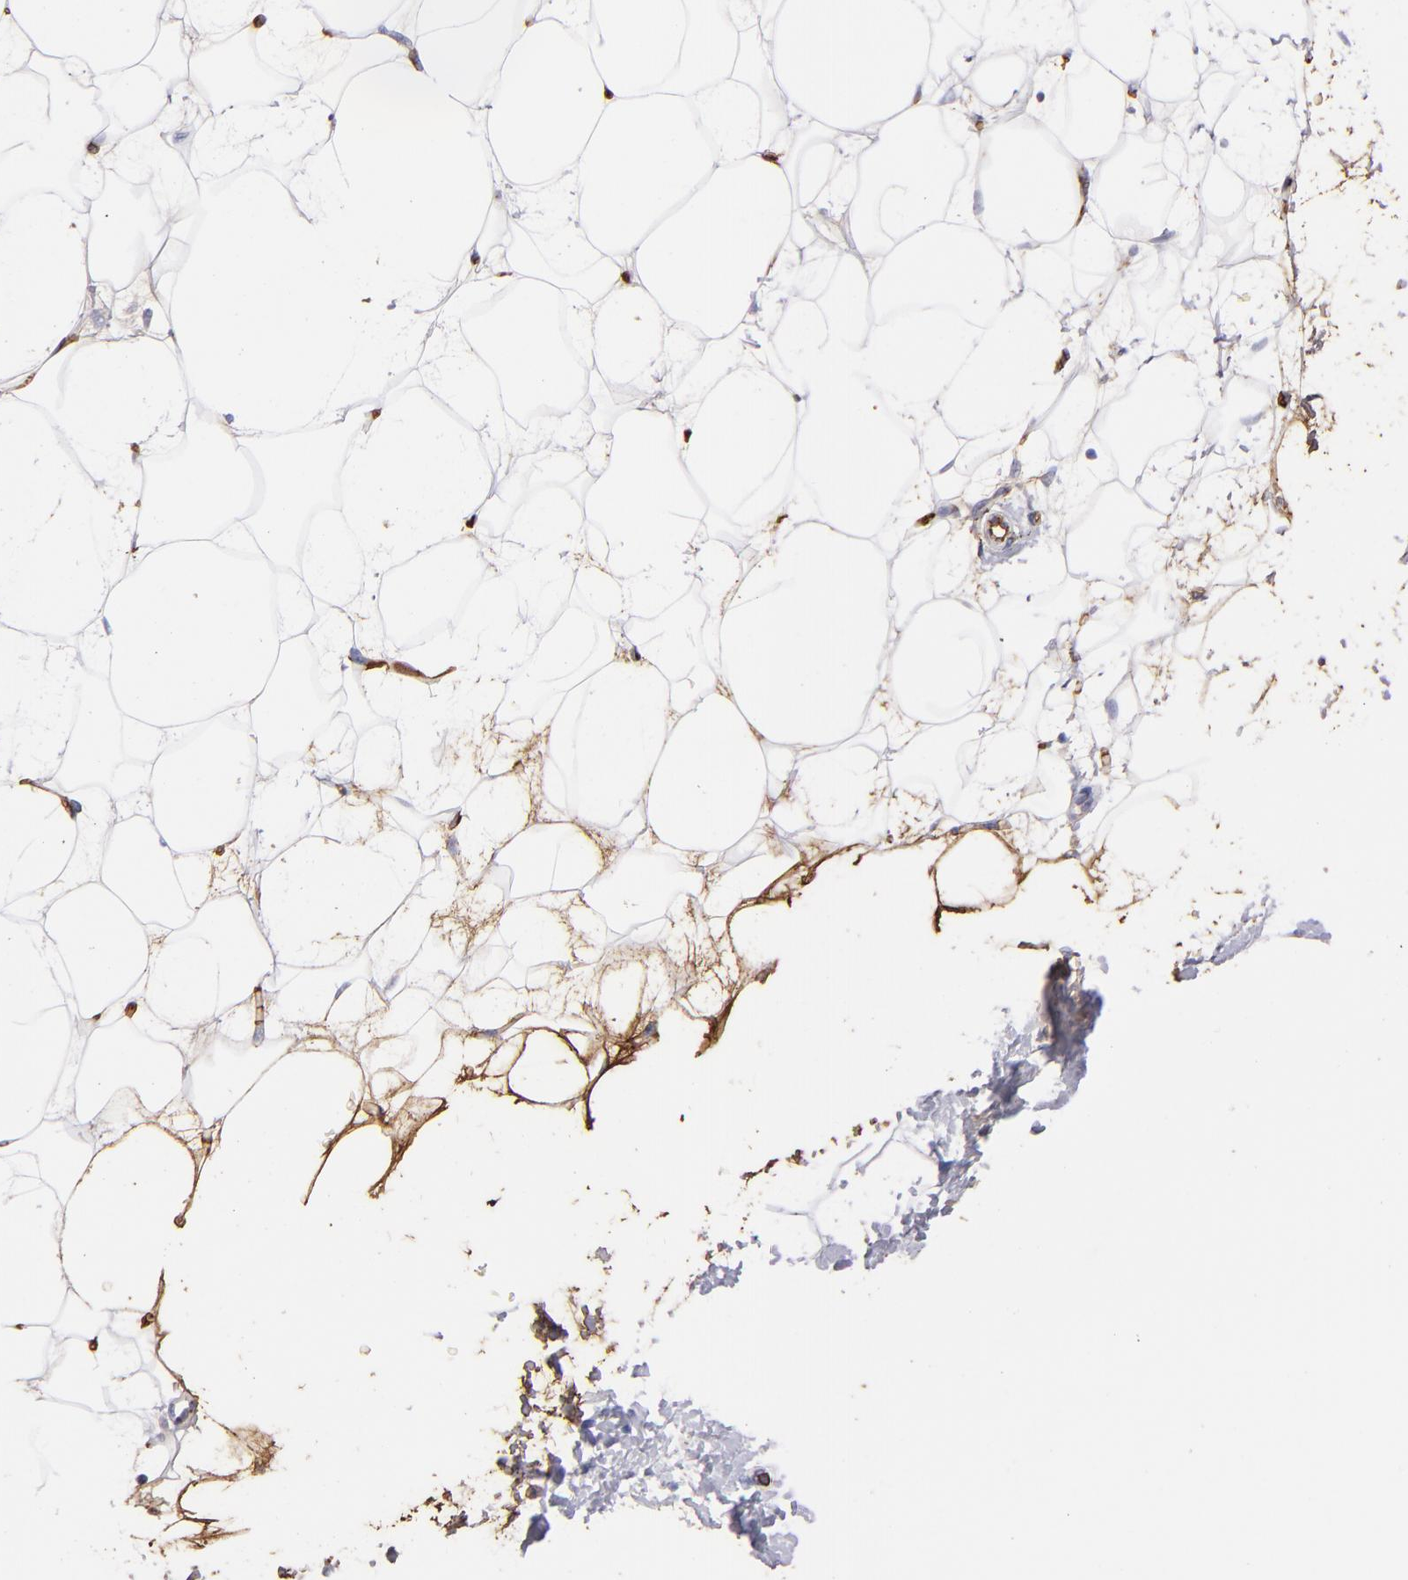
{"staining": {"intensity": "moderate", "quantity": "<25%", "location": "cytoplasmic/membranous"}, "tissue": "breast", "cell_type": "Adipocytes", "image_type": "normal", "snomed": [{"axis": "morphology", "description": "Normal tissue, NOS"}, {"axis": "topography", "description": "Breast"}], "caption": "This photomicrograph shows immunohistochemistry staining of normal human breast, with low moderate cytoplasmic/membranous expression in about <25% of adipocytes.", "gene": "FGB", "patient": {"sex": "female", "age": 23}}